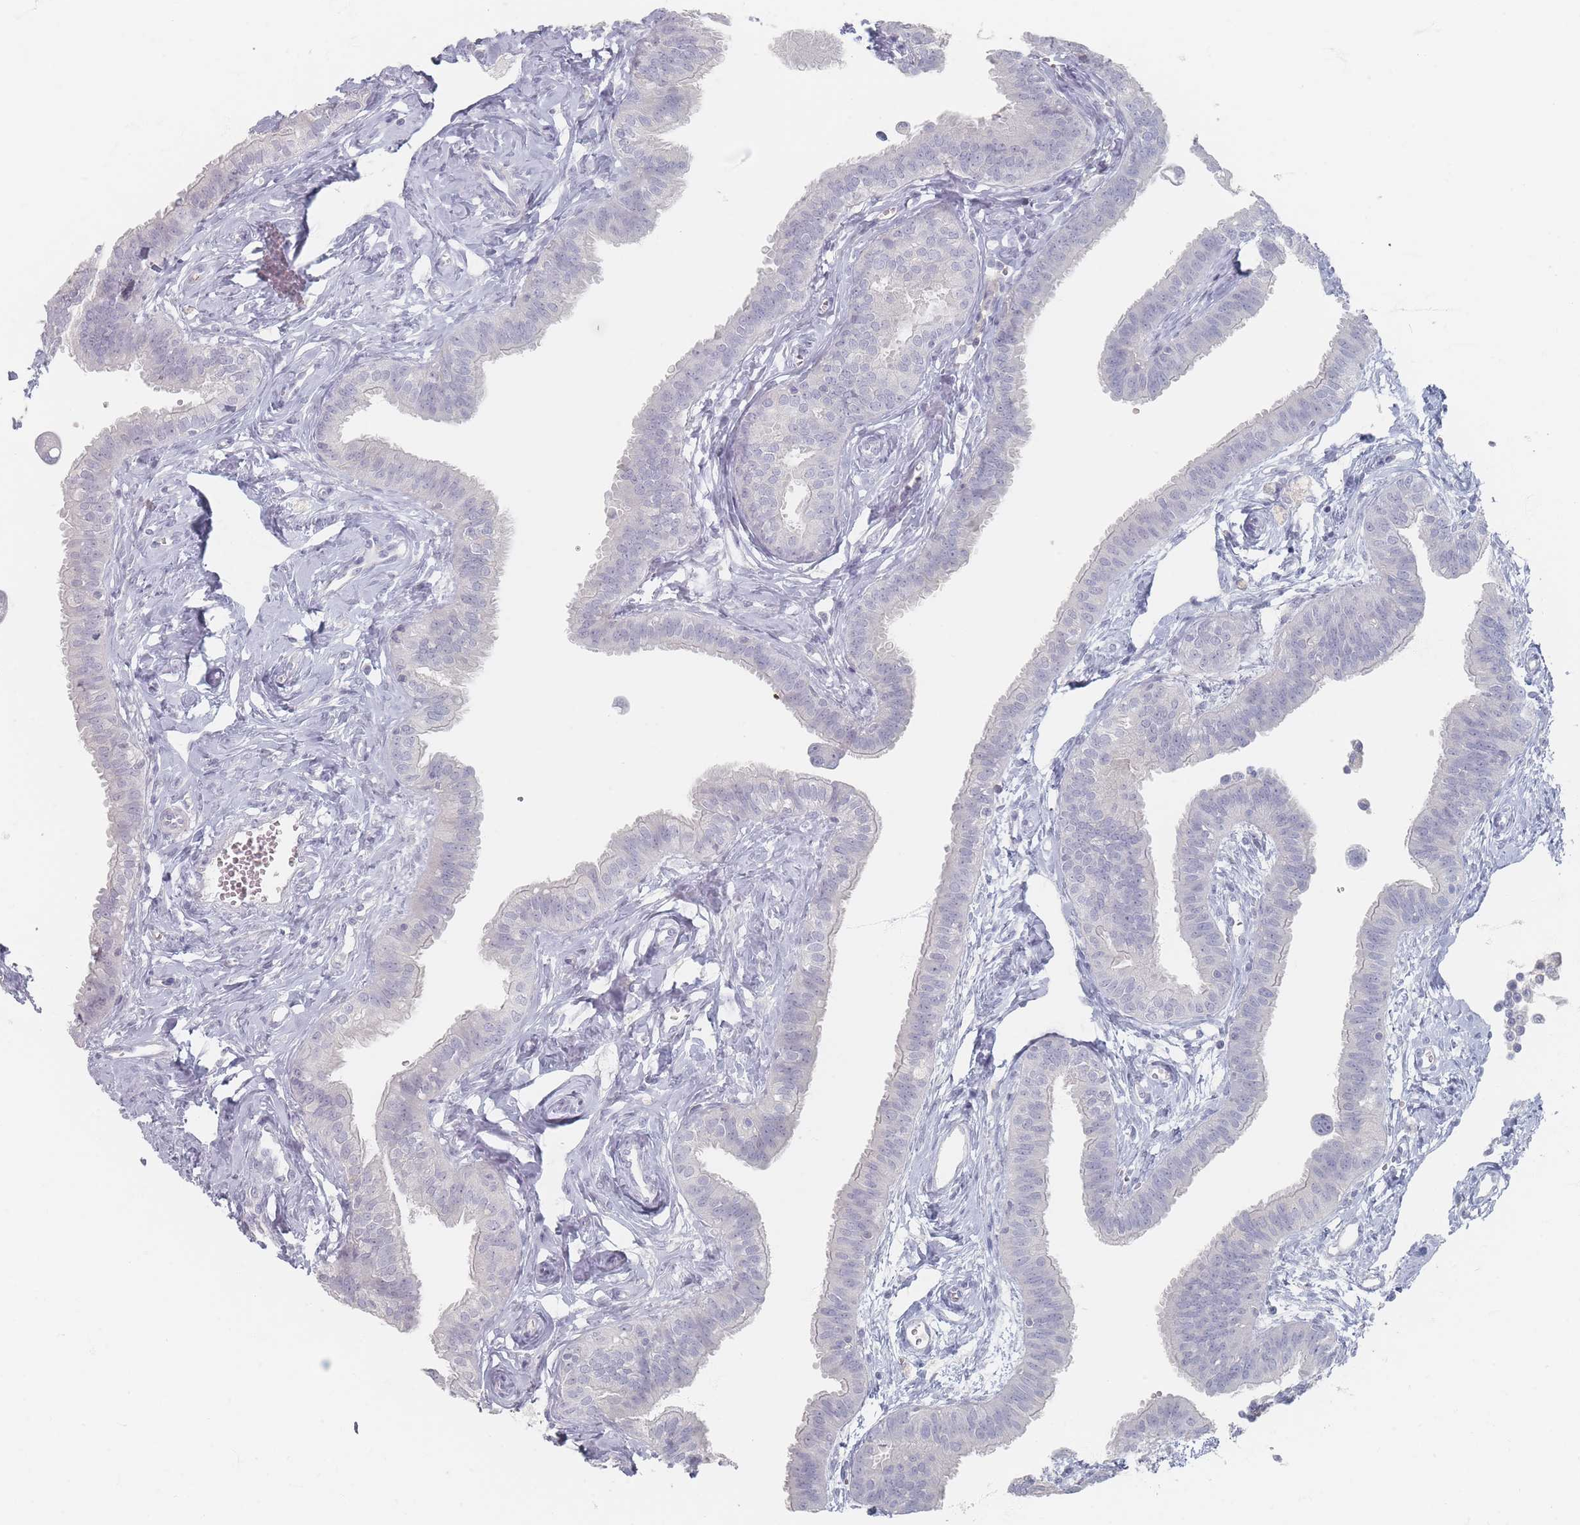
{"staining": {"intensity": "negative", "quantity": "none", "location": "none"}, "tissue": "fallopian tube", "cell_type": "Glandular cells", "image_type": "normal", "snomed": [{"axis": "morphology", "description": "Normal tissue, NOS"}, {"axis": "morphology", "description": "Carcinoma, NOS"}, {"axis": "topography", "description": "Fallopian tube"}, {"axis": "topography", "description": "Ovary"}], "caption": "Immunohistochemical staining of unremarkable human fallopian tube displays no significant staining in glandular cells. (DAB (3,3'-diaminobenzidine) immunohistochemistry visualized using brightfield microscopy, high magnification).", "gene": "CD37", "patient": {"sex": "female", "age": 59}}